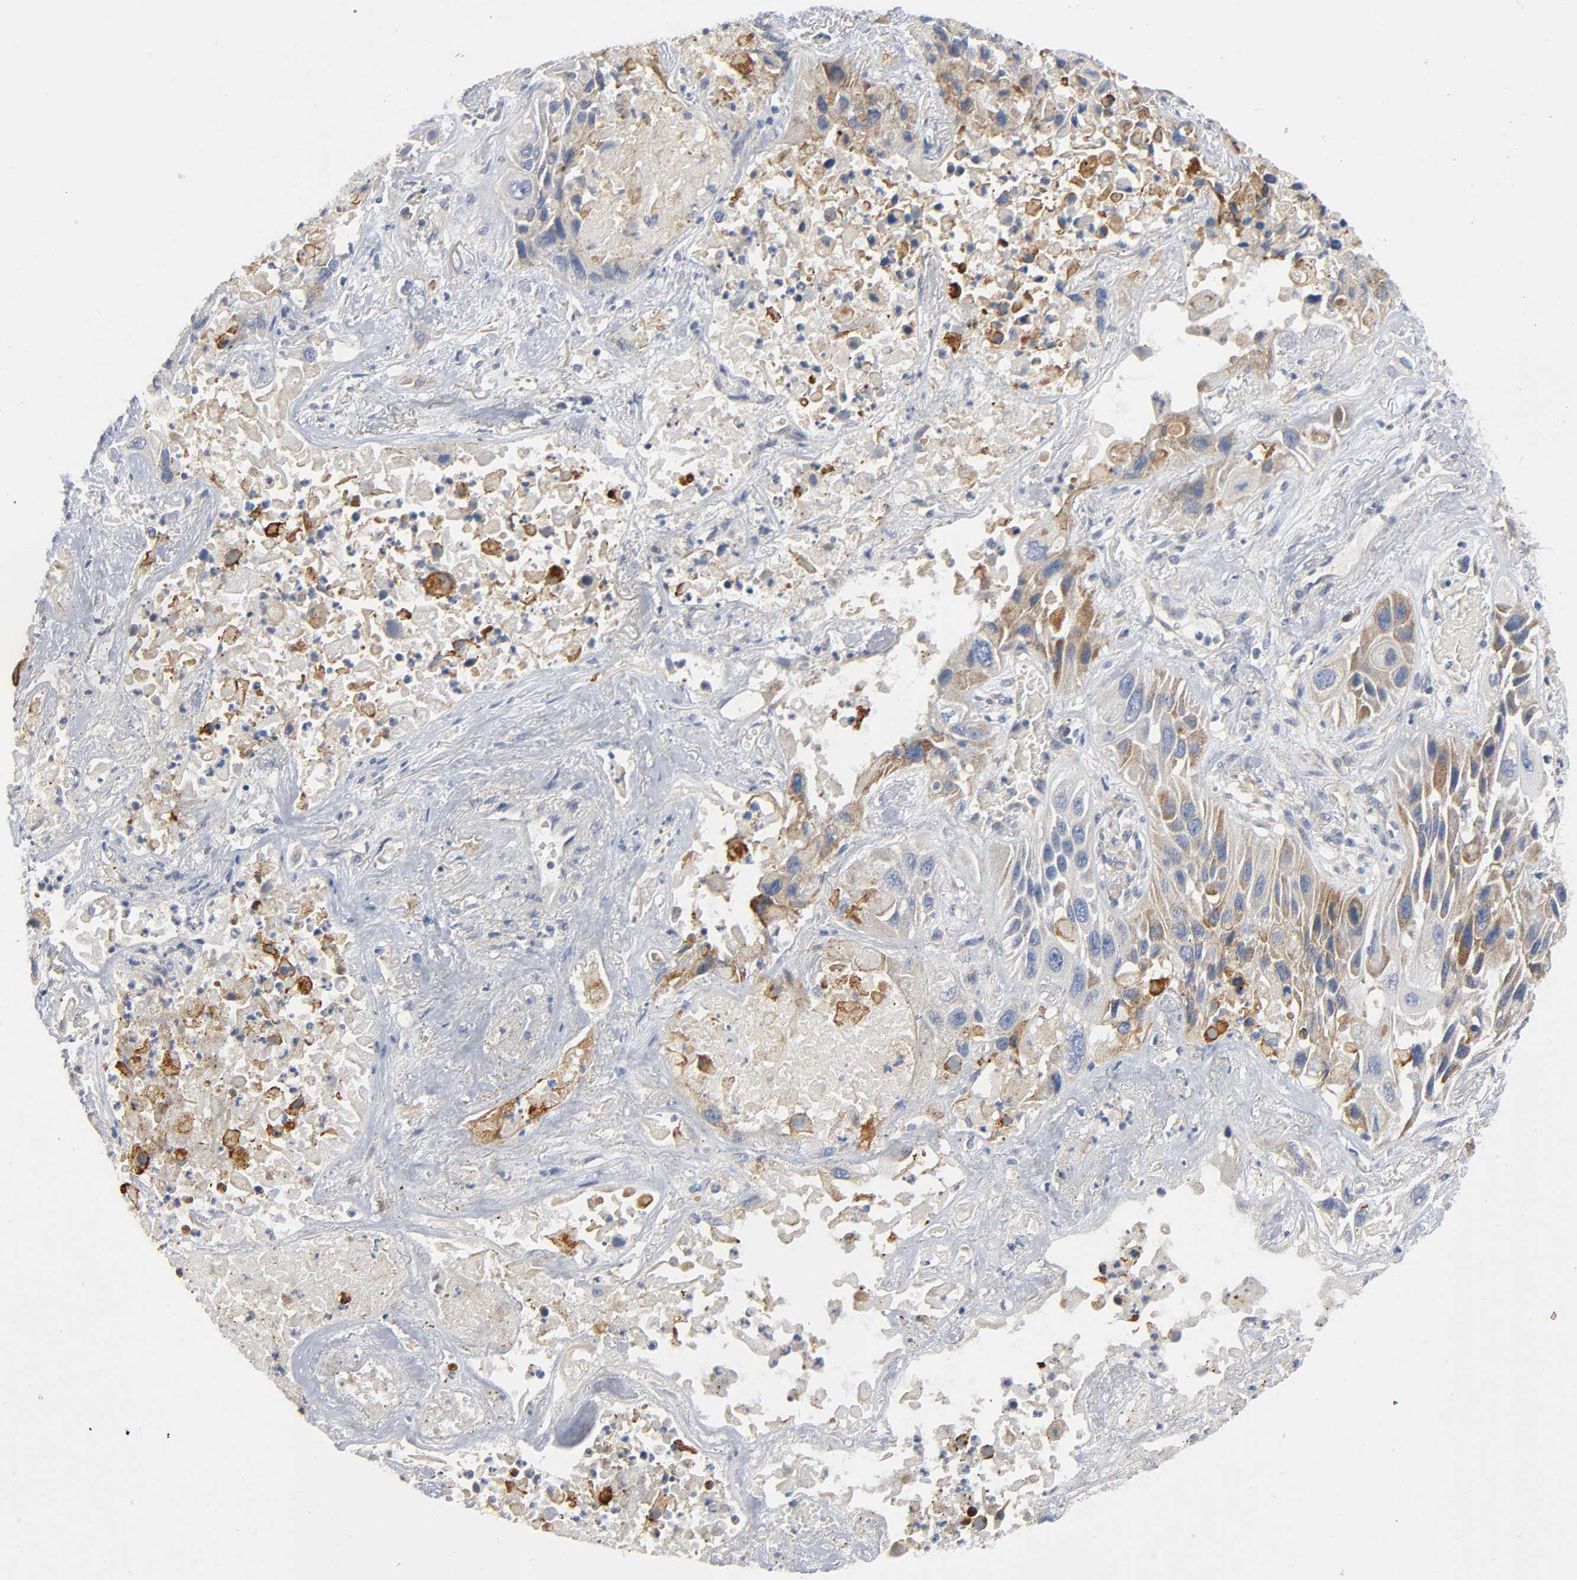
{"staining": {"intensity": "moderate", "quantity": ">75%", "location": "cytoplasmic/membranous"}, "tissue": "lung cancer", "cell_type": "Tumor cells", "image_type": "cancer", "snomed": [{"axis": "morphology", "description": "Squamous cell carcinoma, NOS"}, {"axis": "topography", "description": "Lung"}], "caption": "Protein expression analysis of lung squamous cell carcinoma displays moderate cytoplasmic/membranous positivity in approximately >75% of tumor cells.", "gene": "HDAC6", "patient": {"sex": "female", "age": 76}}